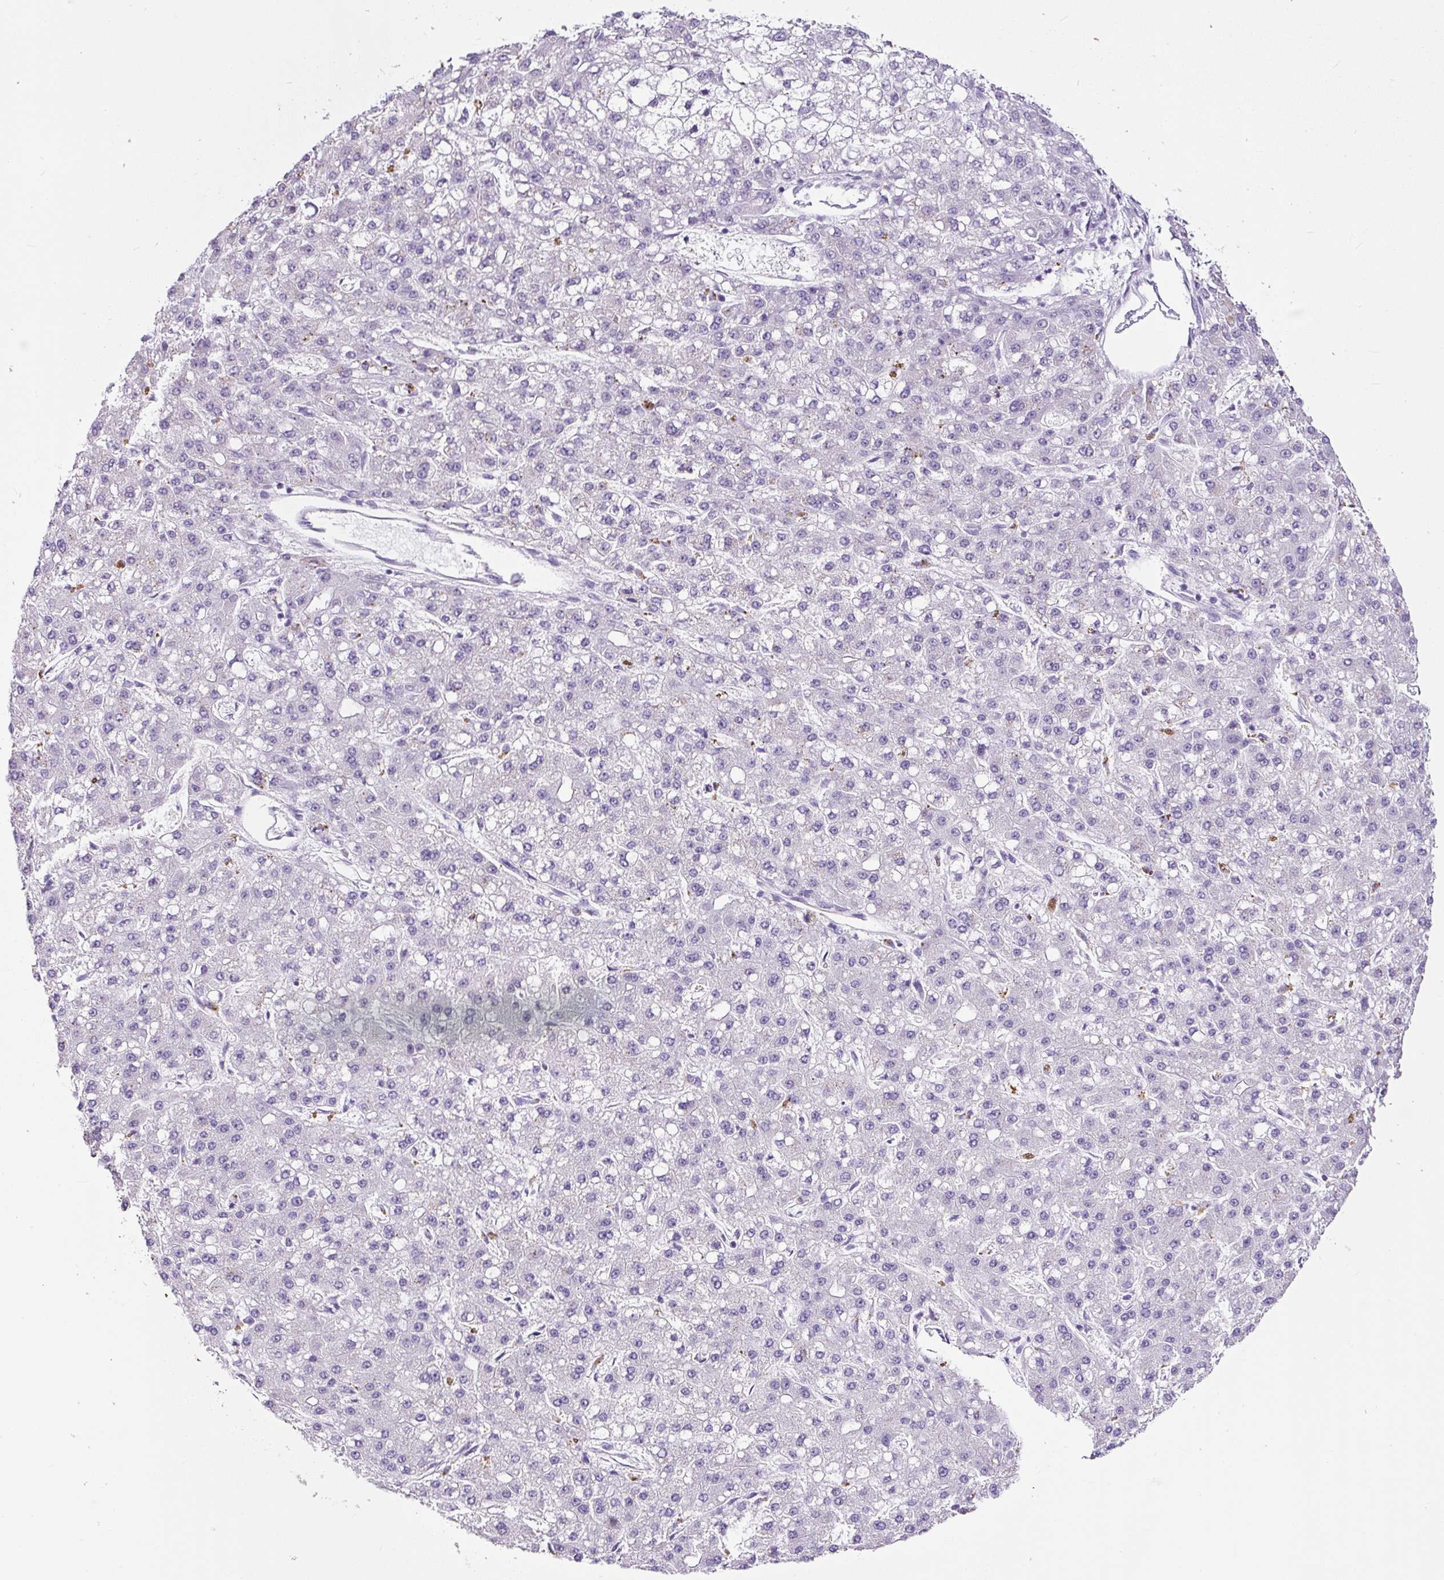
{"staining": {"intensity": "negative", "quantity": "none", "location": "none"}, "tissue": "liver cancer", "cell_type": "Tumor cells", "image_type": "cancer", "snomed": [{"axis": "morphology", "description": "Carcinoma, Hepatocellular, NOS"}, {"axis": "topography", "description": "Liver"}], "caption": "Liver cancer (hepatocellular carcinoma) was stained to show a protein in brown. There is no significant expression in tumor cells.", "gene": "SP8", "patient": {"sex": "male", "age": 67}}